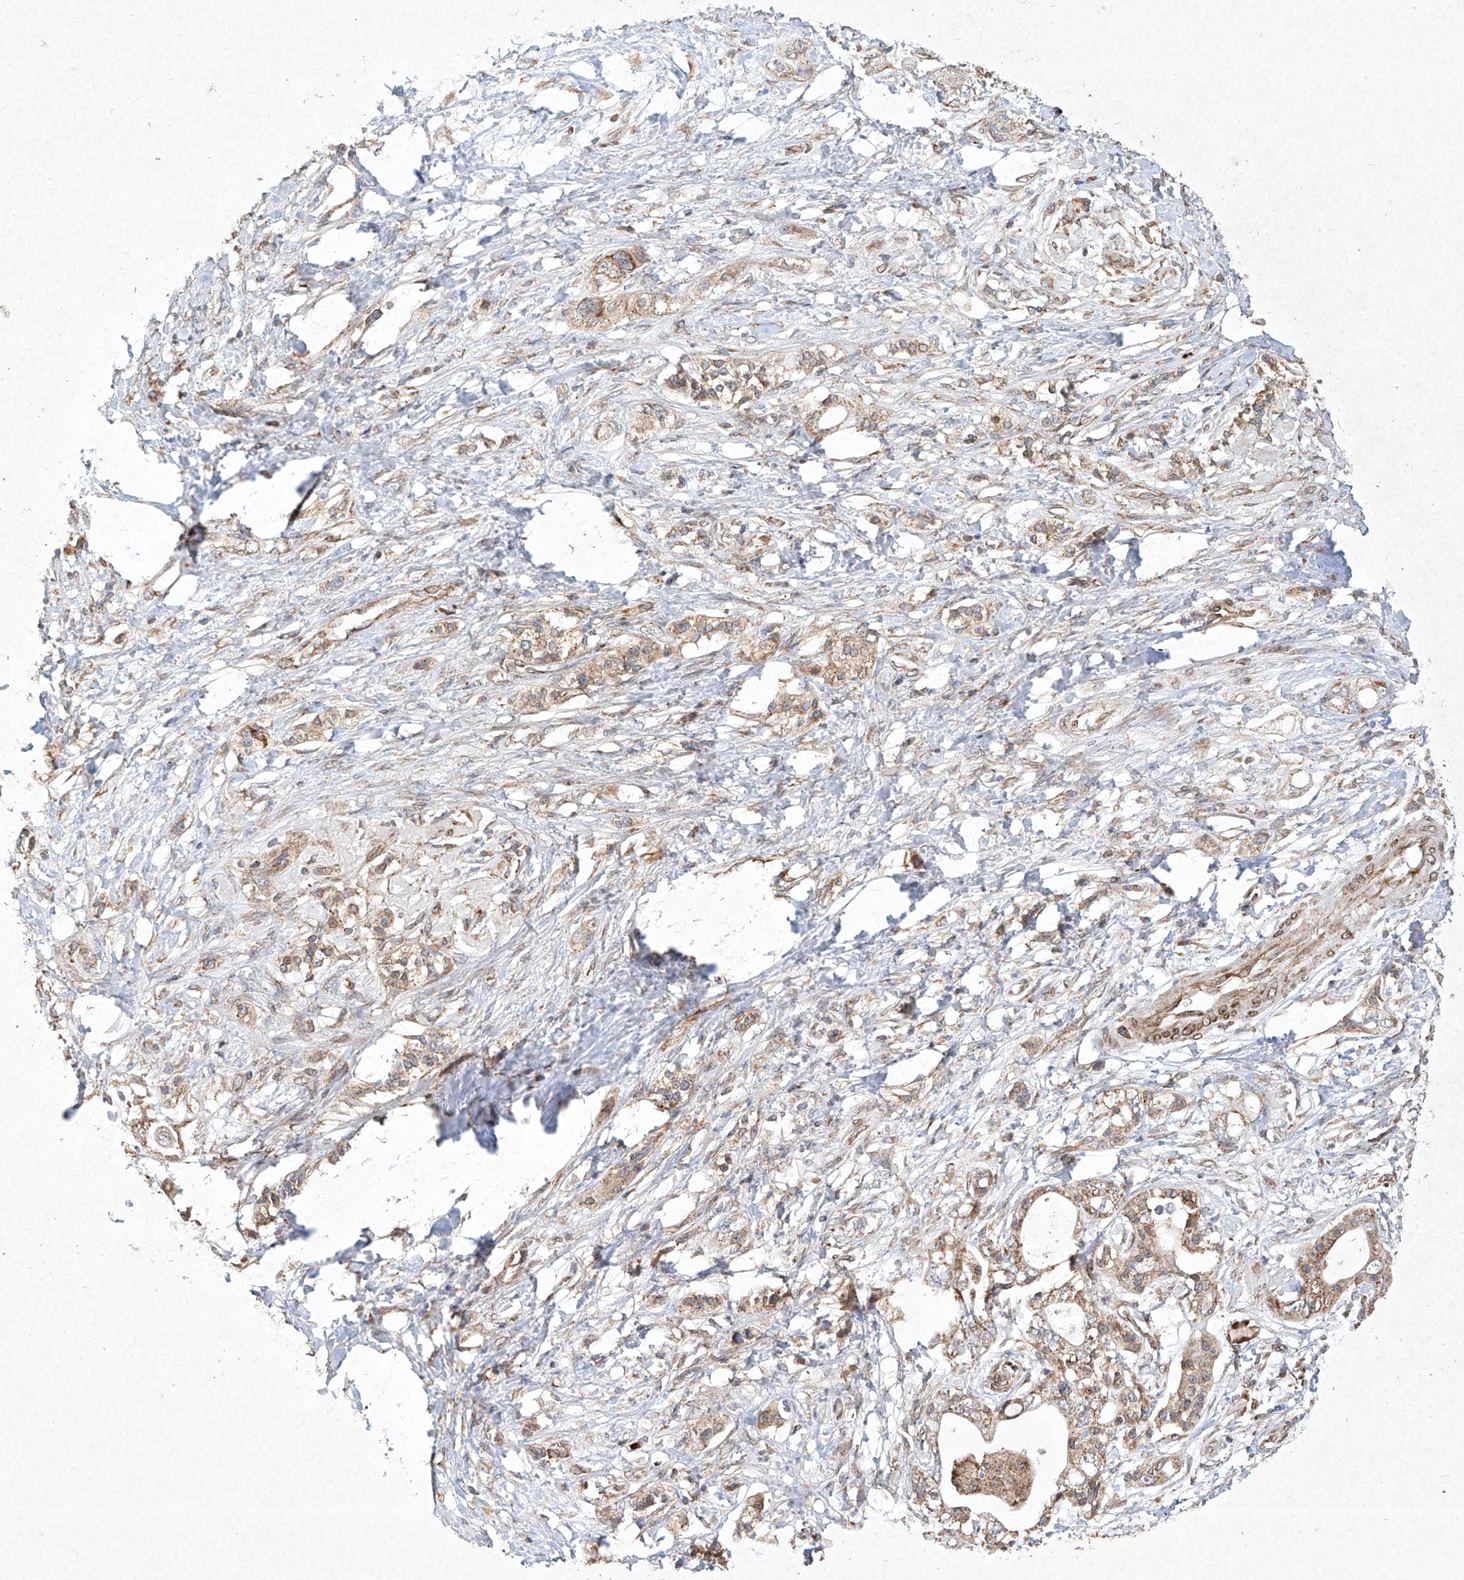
{"staining": {"intensity": "moderate", "quantity": "<25%", "location": "cytoplasmic/membranous"}, "tissue": "pancreatic cancer", "cell_type": "Tumor cells", "image_type": "cancer", "snomed": [{"axis": "morphology", "description": "Adenocarcinoma, NOS"}, {"axis": "topography", "description": "Pancreas"}], "caption": "Immunohistochemistry (IHC) (DAB) staining of human adenocarcinoma (pancreatic) reveals moderate cytoplasmic/membranous protein expression in approximately <25% of tumor cells. The protein of interest is shown in brown color, while the nuclei are stained blue.", "gene": "SEMA3B", "patient": {"sex": "male", "age": 70}}